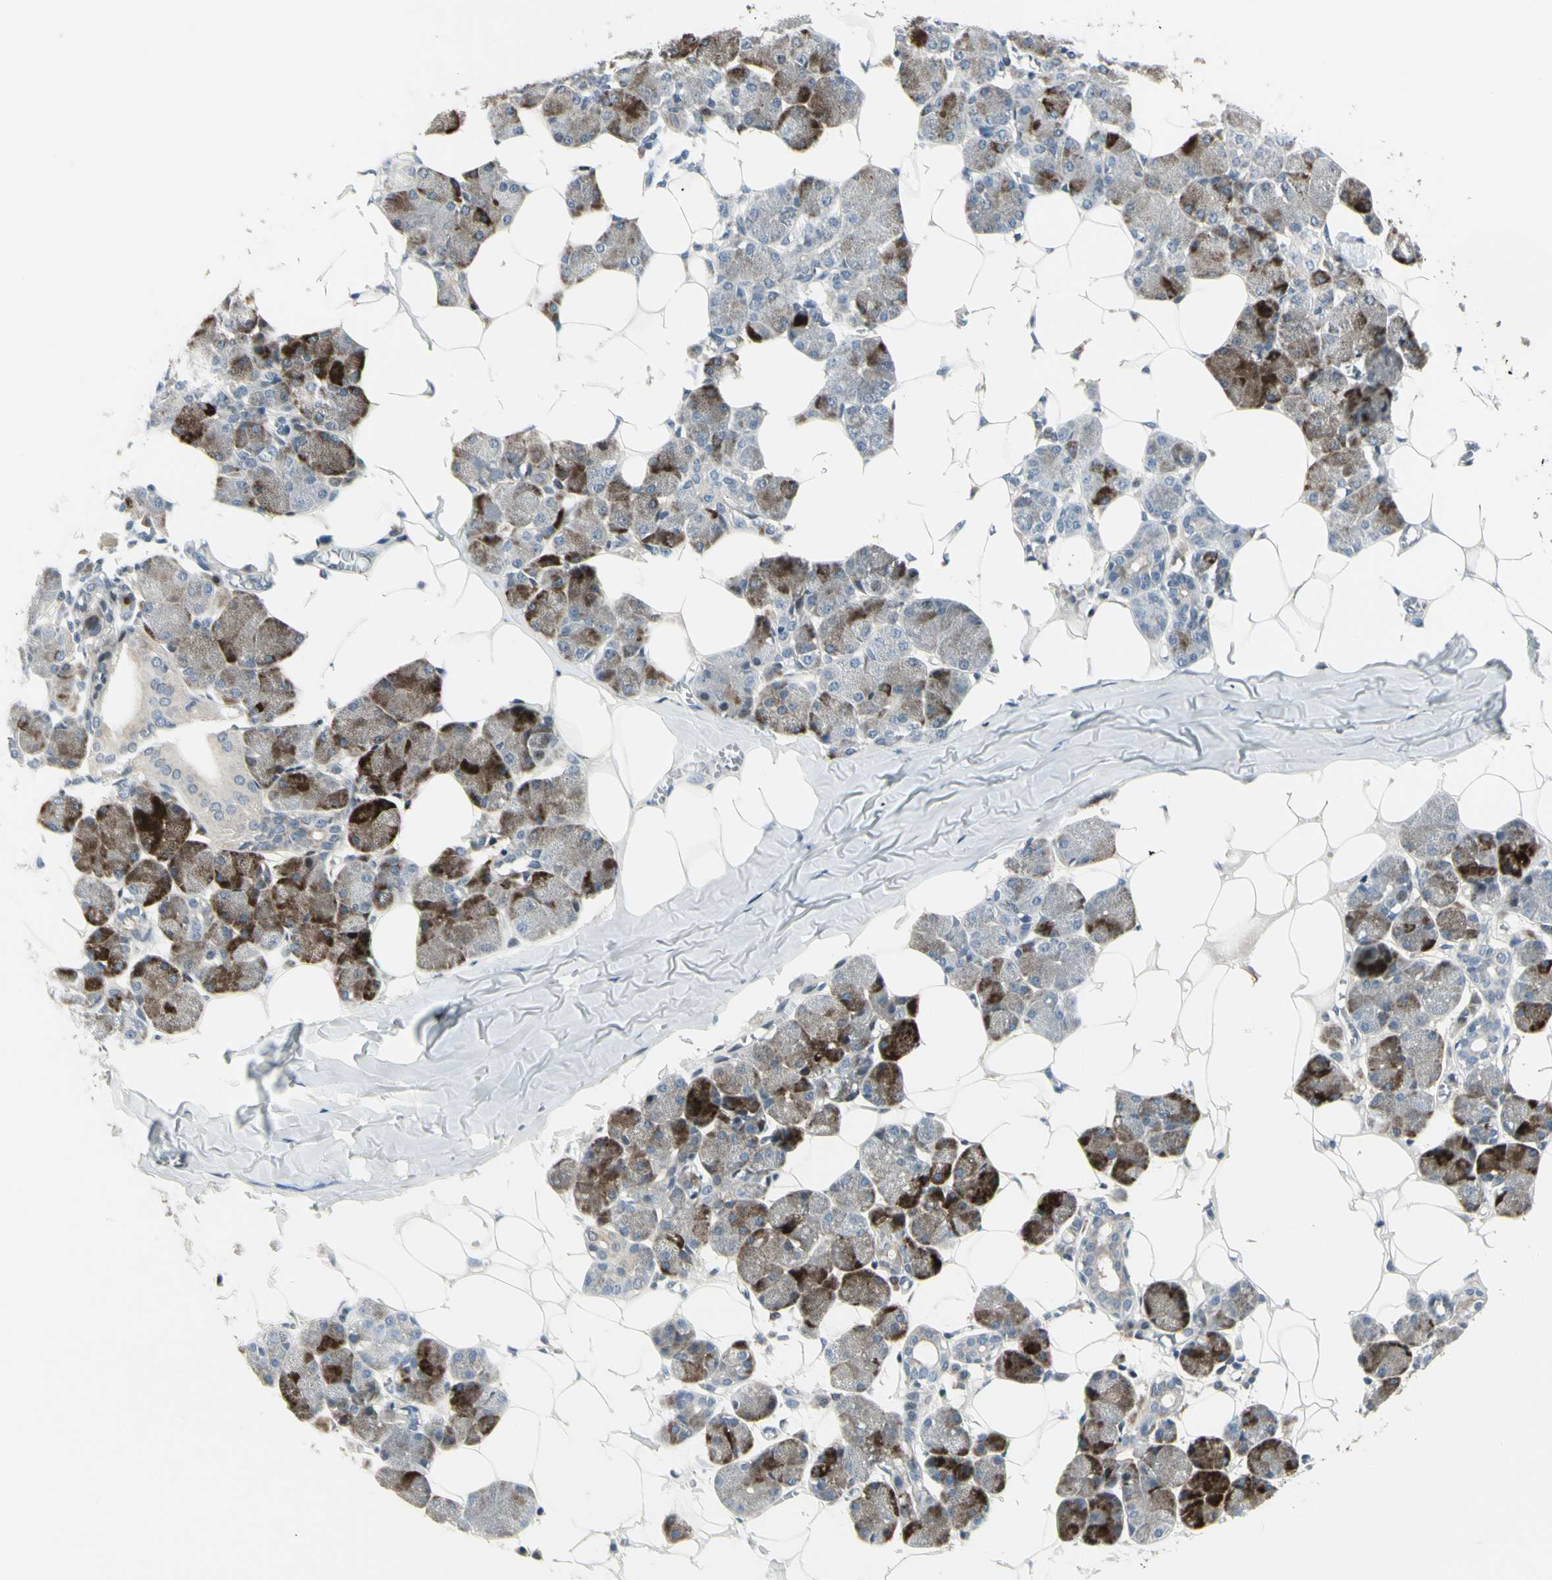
{"staining": {"intensity": "moderate", "quantity": "25%-75%", "location": "cytoplasmic/membranous"}, "tissue": "salivary gland", "cell_type": "Glandular cells", "image_type": "normal", "snomed": [{"axis": "morphology", "description": "Normal tissue, NOS"}, {"axis": "morphology", "description": "Adenoma, NOS"}, {"axis": "topography", "description": "Salivary gland"}], "caption": "Unremarkable salivary gland displays moderate cytoplasmic/membranous staining in about 25%-75% of glandular cells, visualized by immunohistochemistry.", "gene": "ETNK1", "patient": {"sex": "female", "age": 32}}